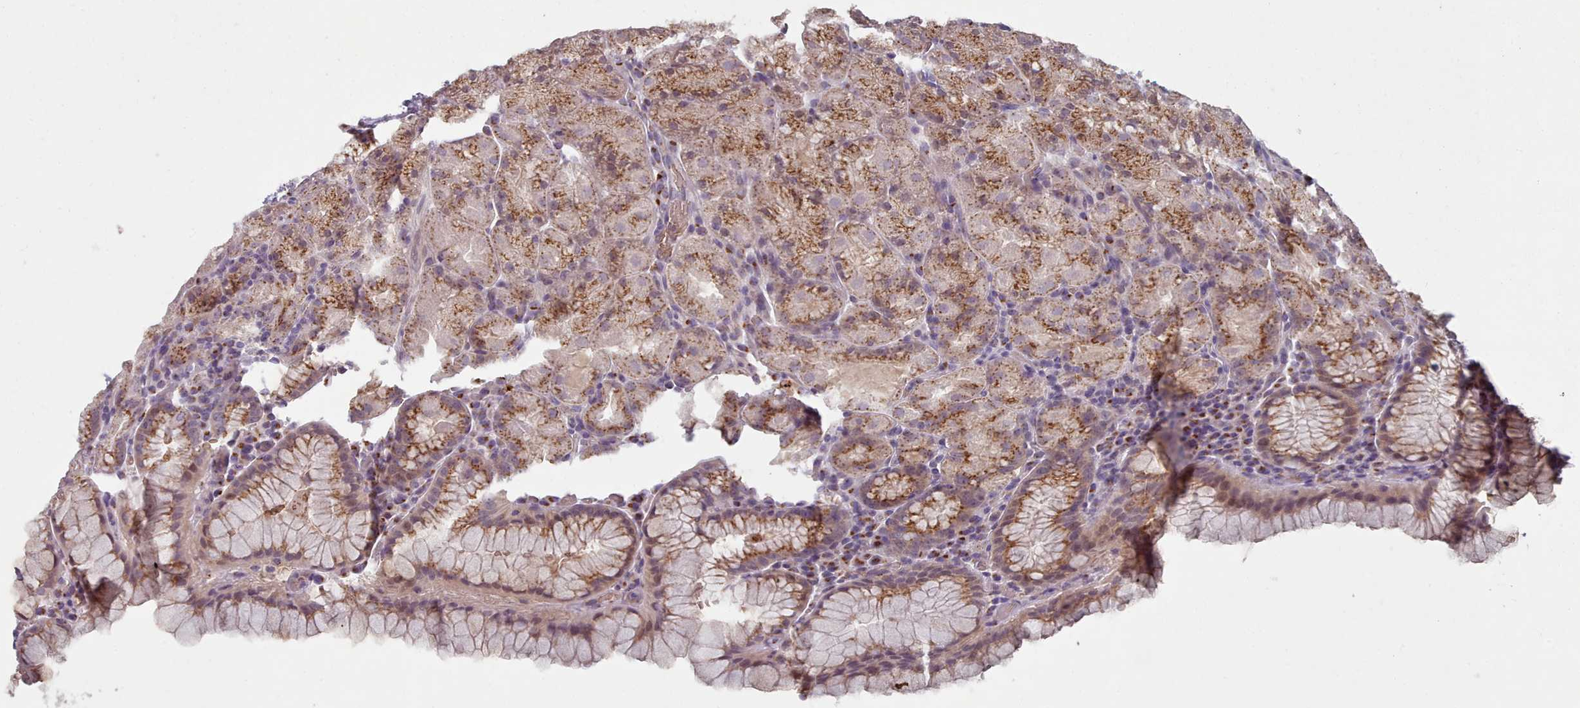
{"staining": {"intensity": "strong", "quantity": ">75%", "location": "cytoplasmic/membranous"}, "tissue": "stomach", "cell_type": "Glandular cells", "image_type": "normal", "snomed": [{"axis": "morphology", "description": "Normal tissue, NOS"}, {"axis": "topography", "description": "Stomach, upper"}, {"axis": "topography", "description": "Stomach, lower"}], "caption": "High-power microscopy captured an IHC photomicrograph of benign stomach, revealing strong cytoplasmic/membranous positivity in about >75% of glandular cells.", "gene": "MAN1B1", "patient": {"sex": "male", "age": 80}}